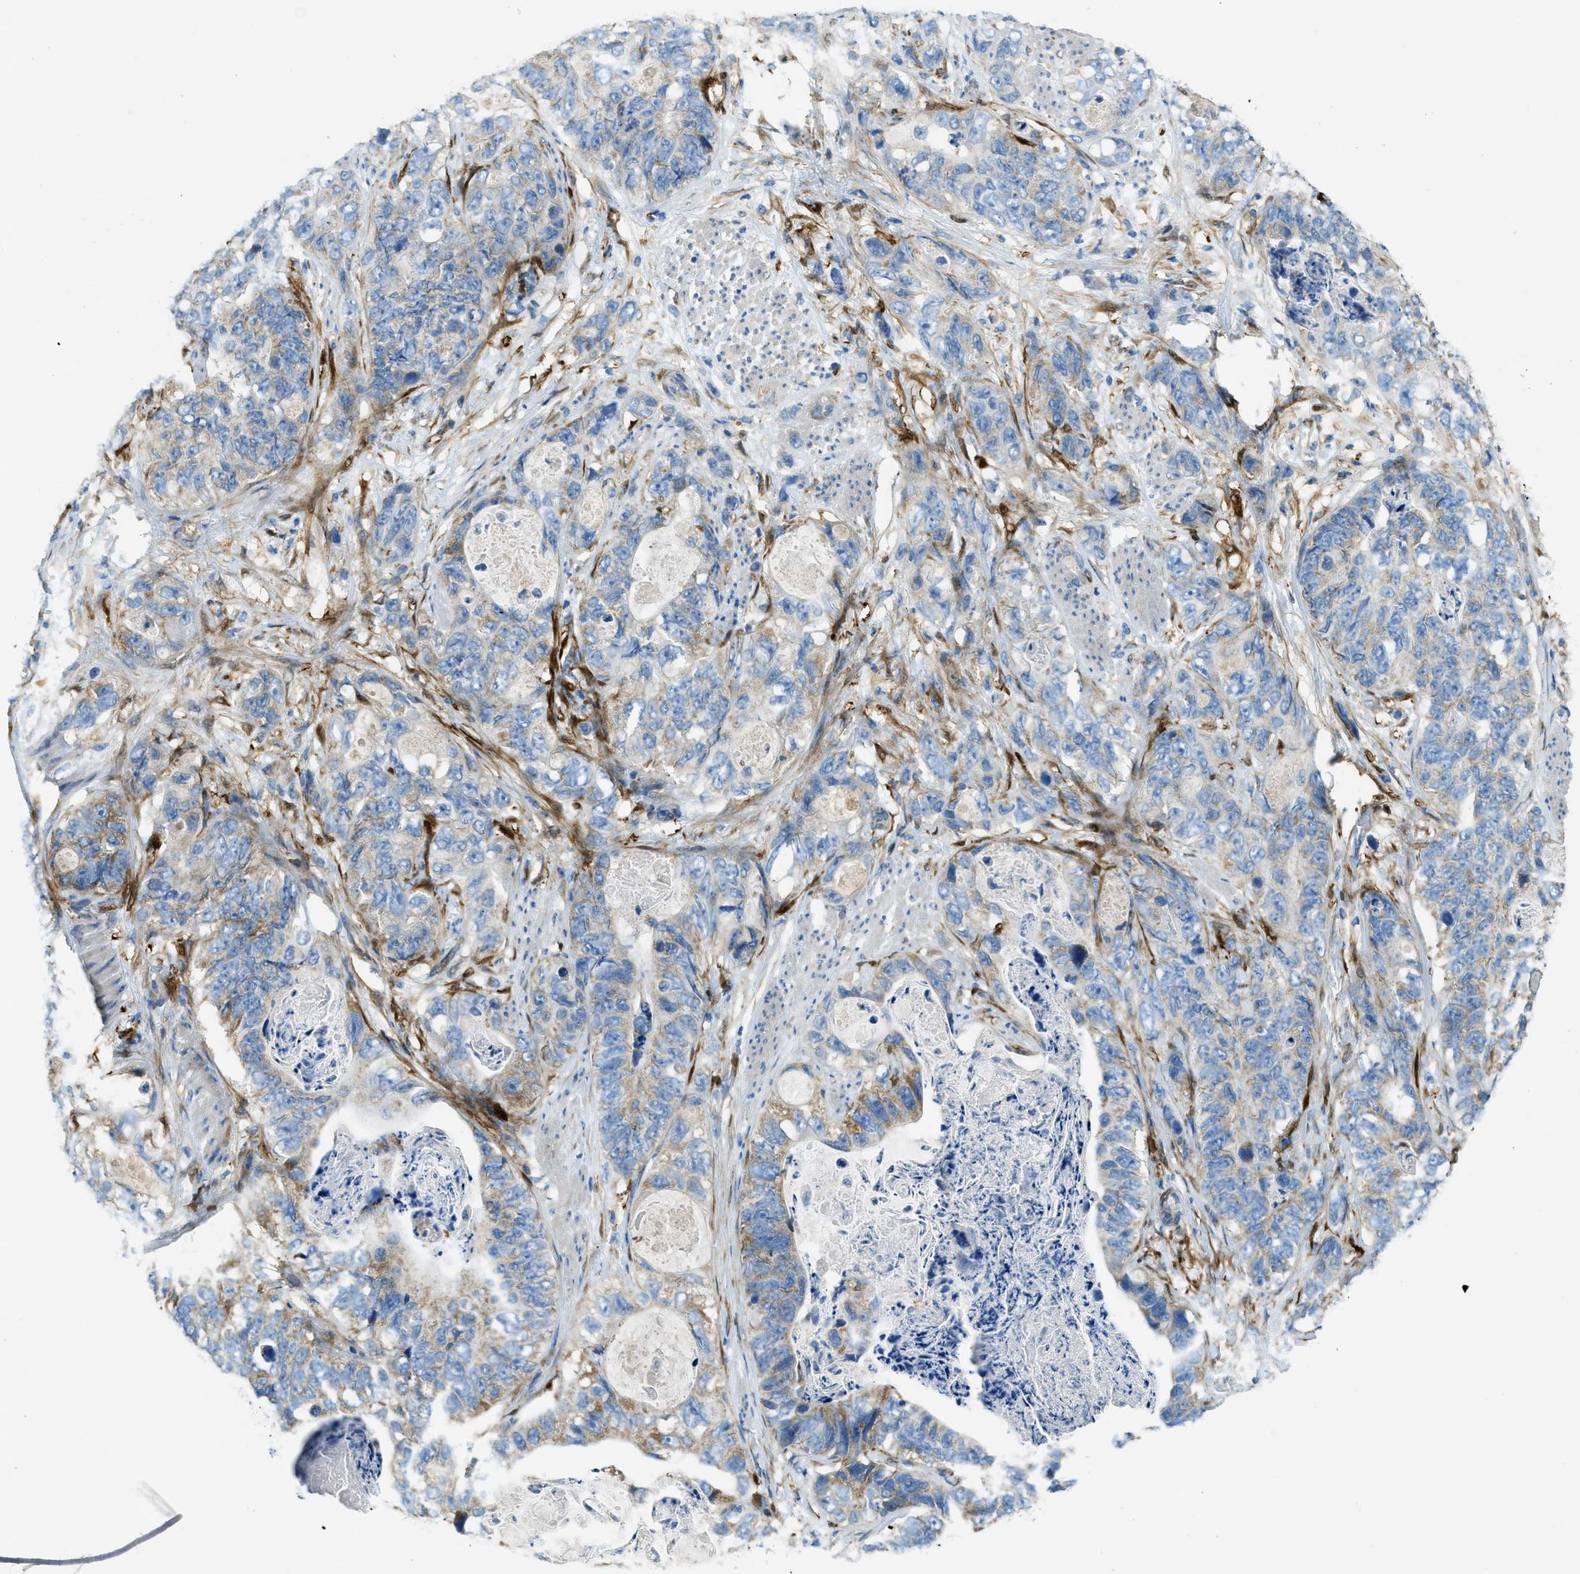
{"staining": {"intensity": "moderate", "quantity": "<25%", "location": "cytoplasmic/membranous"}, "tissue": "stomach cancer", "cell_type": "Tumor cells", "image_type": "cancer", "snomed": [{"axis": "morphology", "description": "Adenocarcinoma, NOS"}, {"axis": "topography", "description": "Stomach"}], "caption": "A brown stain labels moderate cytoplasmic/membranous staining of a protein in human stomach cancer (adenocarcinoma) tumor cells. Using DAB (brown) and hematoxylin (blue) stains, captured at high magnification using brightfield microscopy.", "gene": "CYGB", "patient": {"sex": "female", "age": 89}}